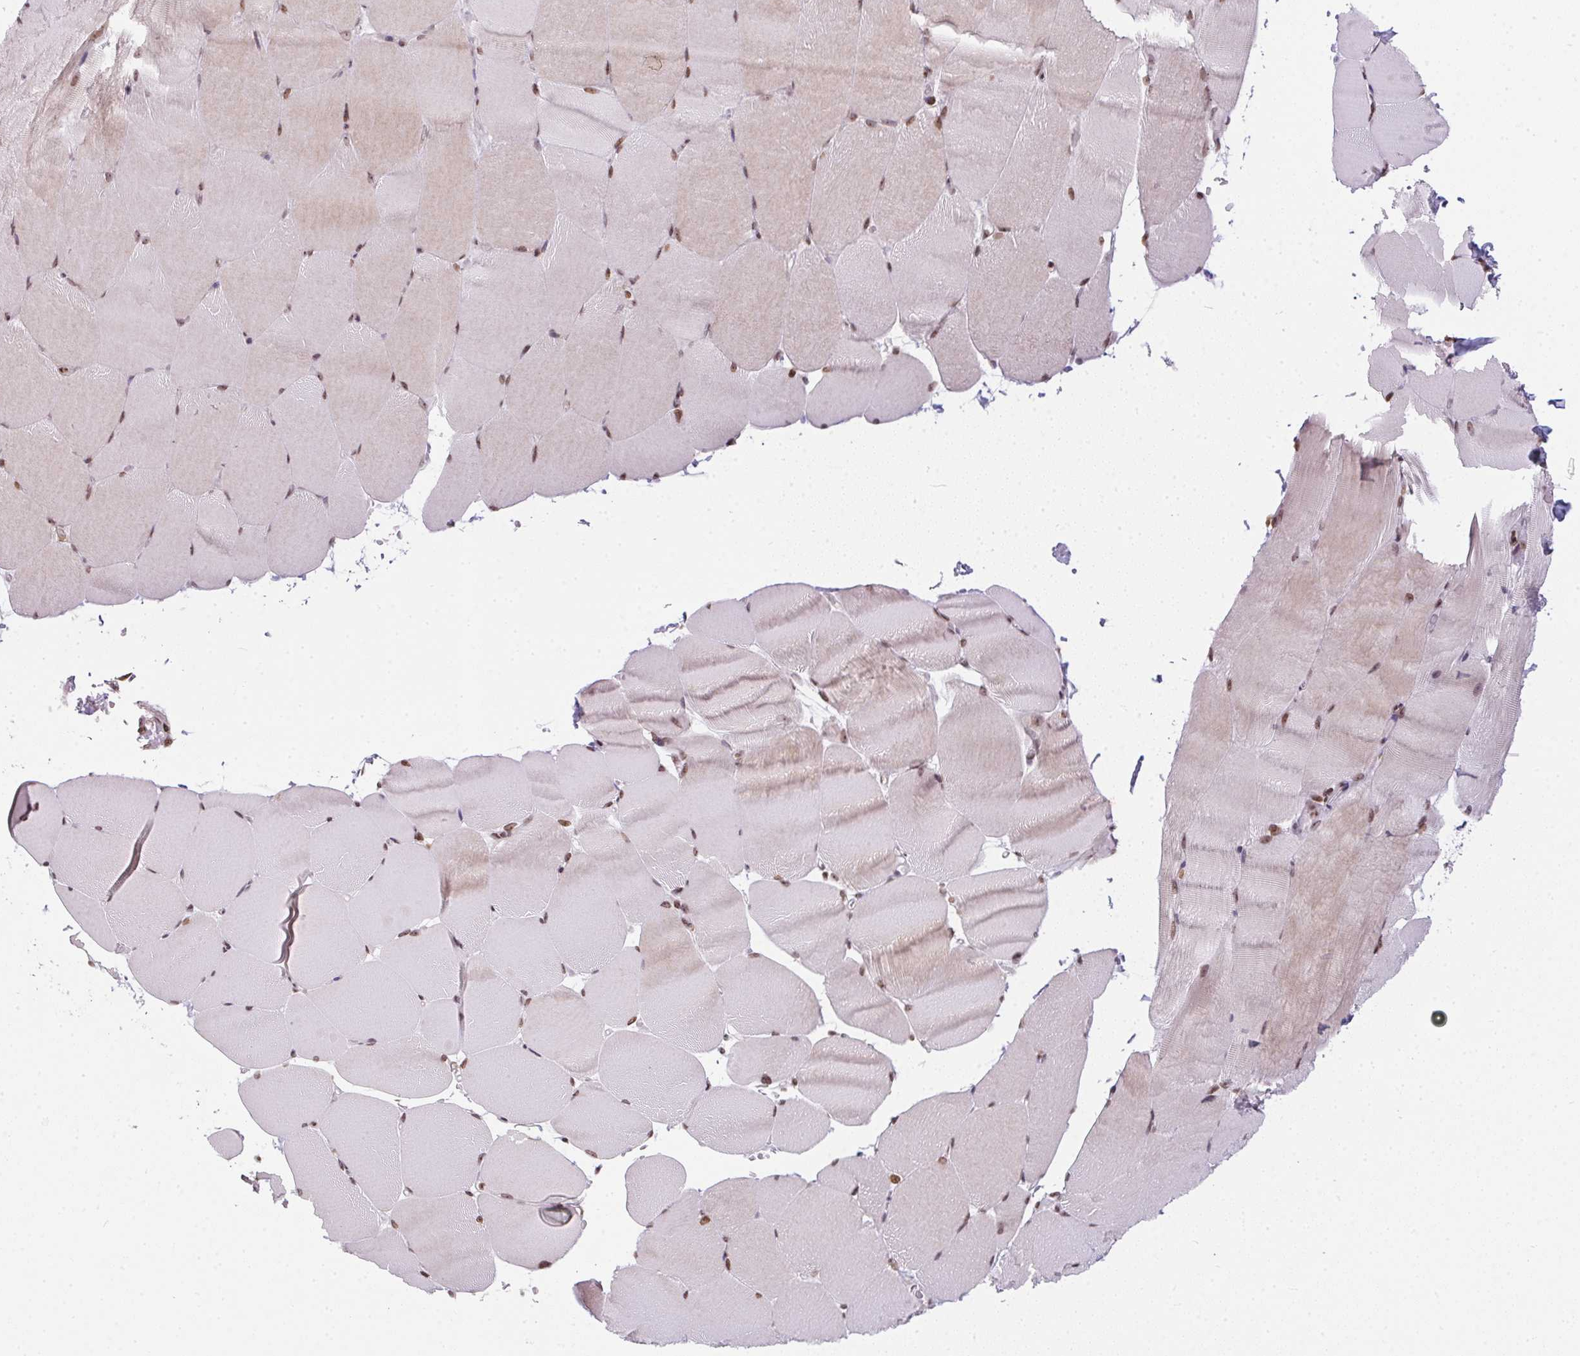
{"staining": {"intensity": "moderate", "quantity": "25%-75%", "location": "cytoplasmic/membranous,nuclear"}, "tissue": "skeletal muscle", "cell_type": "Myocytes", "image_type": "normal", "snomed": [{"axis": "morphology", "description": "Normal tissue, NOS"}, {"axis": "topography", "description": "Skeletal muscle"}], "caption": "Protein expression analysis of unremarkable human skeletal muscle reveals moderate cytoplasmic/membranous,nuclear positivity in approximately 25%-75% of myocytes.", "gene": "RNF181", "patient": {"sex": "female", "age": 37}}